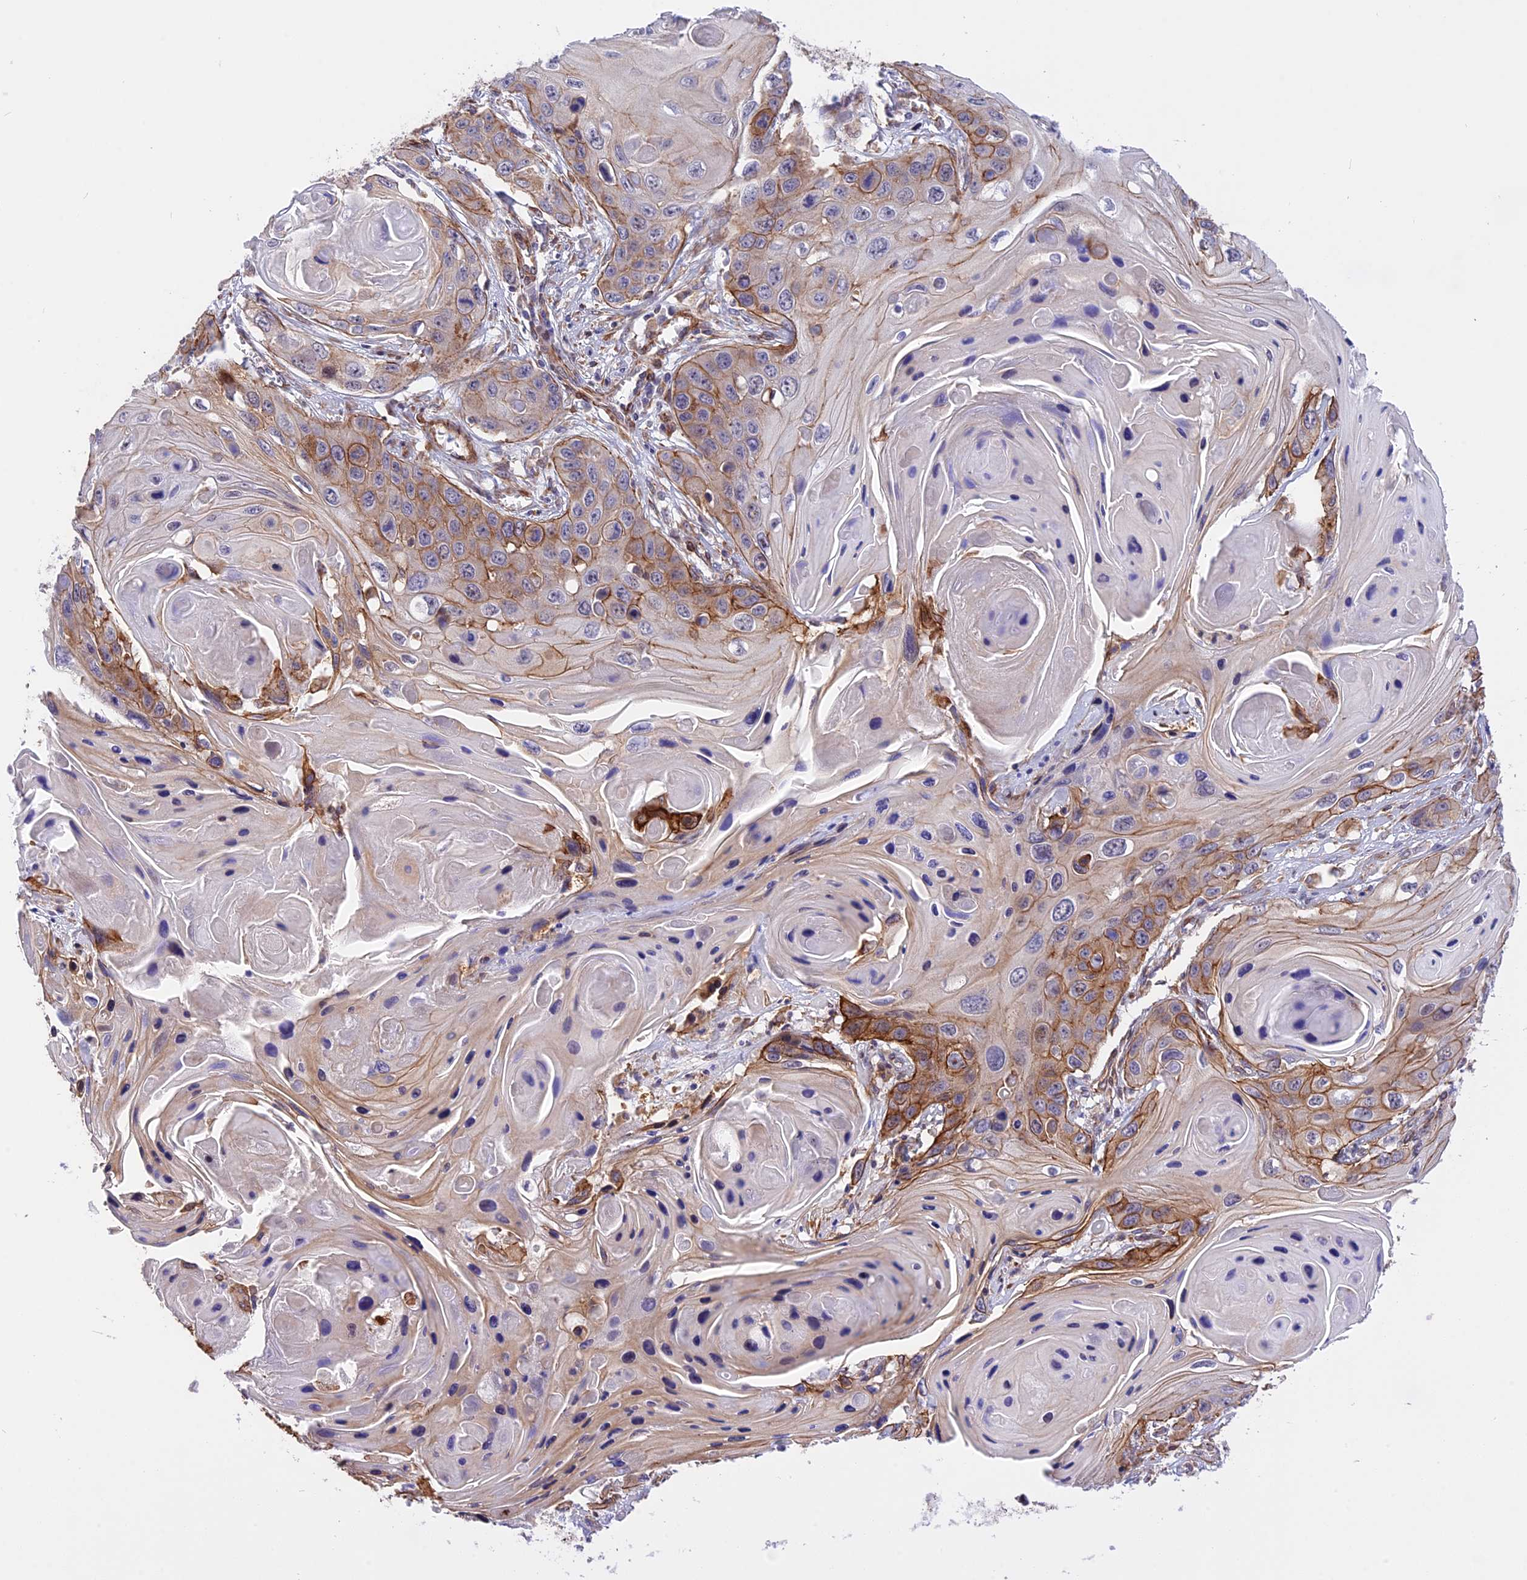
{"staining": {"intensity": "moderate", "quantity": "25%-75%", "location": "cytoplasmic/membranous"}, "tissue": "skin cancer", "cell_type": "Tumor cells", "image_type": "cancer", "snomed": [{"axis": "morphology", "description": "Squamous cell carcinoma, NOS"}, {"axis": "topography", "description": "Skin"}], "caption": "A brown stain labels moderate cytoplasmic/membranous staining of a protein in human squamous cell carcinoma (skin) tumor cells. Using DAB (3,3'-diaminobenzidine) (brown) and hematoxylin (blue) stains, captured at high magnification using brightfield microscopy.", "gene": "R3HDM4", "patient": {"sex": "male", "age": 55}}